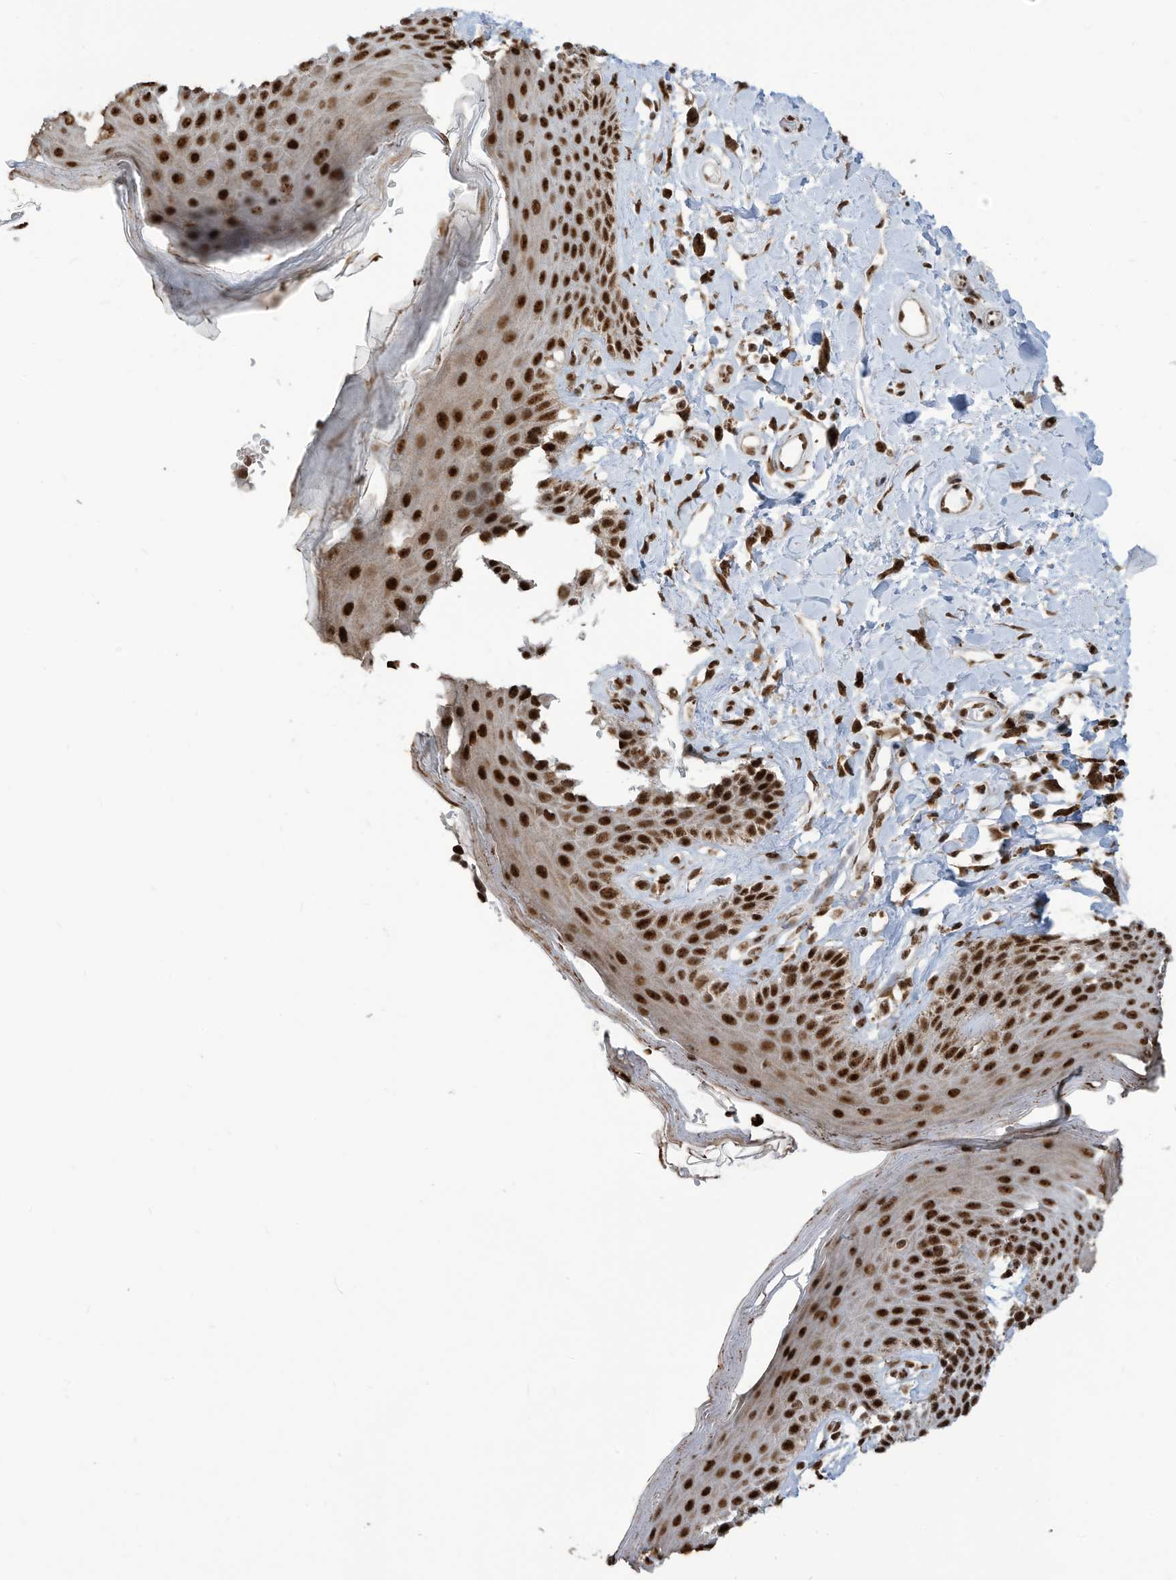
{"staining": {"intensity": "strong", "quantity": ">75%", "location": "nuclear"}, "tissue": "skin", "cell_type": "Epidermal cells", "image_type": "normal", "snomed": [{"axis": "morphology", "description": "Normal tissue, NOS"}, {"axis": "topography", "description": "Anal"}], "caption": "Strong nuclear expression is identified in about >75% of epidermal cells in normal skin.", "gene": "LBH", "patient": {"sex": "female", "age": 78}}